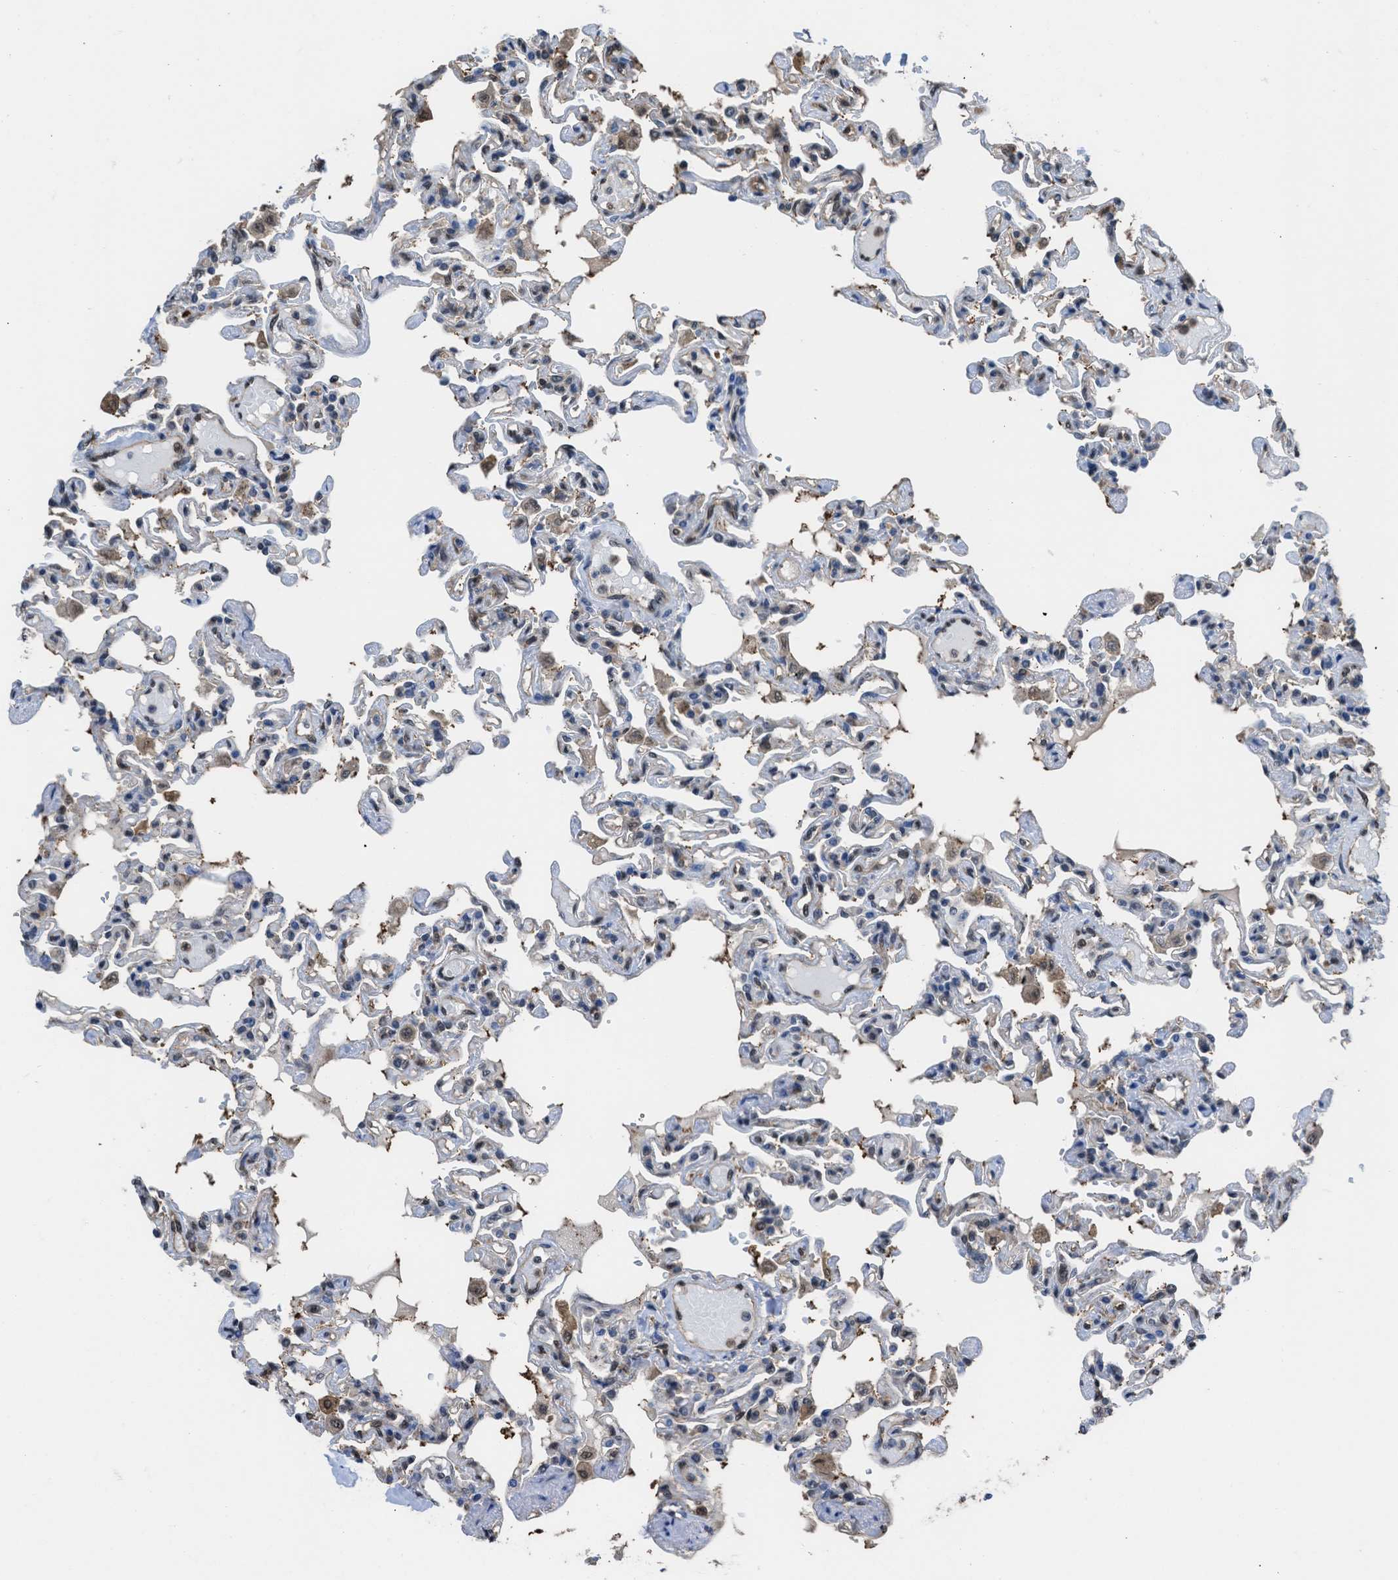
{"staining": {"intensity": "moderate", "quantity": "25%-75%", "location": "cytoplasmic/membranous,nuclear"}, "tissue": "lung", "cell_type": "Alveolar cells", "image_type": "normal", "snomed": [{"axis": "morphology", "description": "Normal tissue, NOS"}, {"axis": "topography", "description": "Lung"}], "caption": "High-power microscopy captured an IHC histopathology image of normal lung, revealing moderate cytoplasmic/membranous,nuclear expression in approximately 25%-75% of alveolar cells. (DAB IHC, brown staining for protein, blue staining for nuclei).", "gene": "YWHAG", "patient": {"sex": "male", "age": 21}}